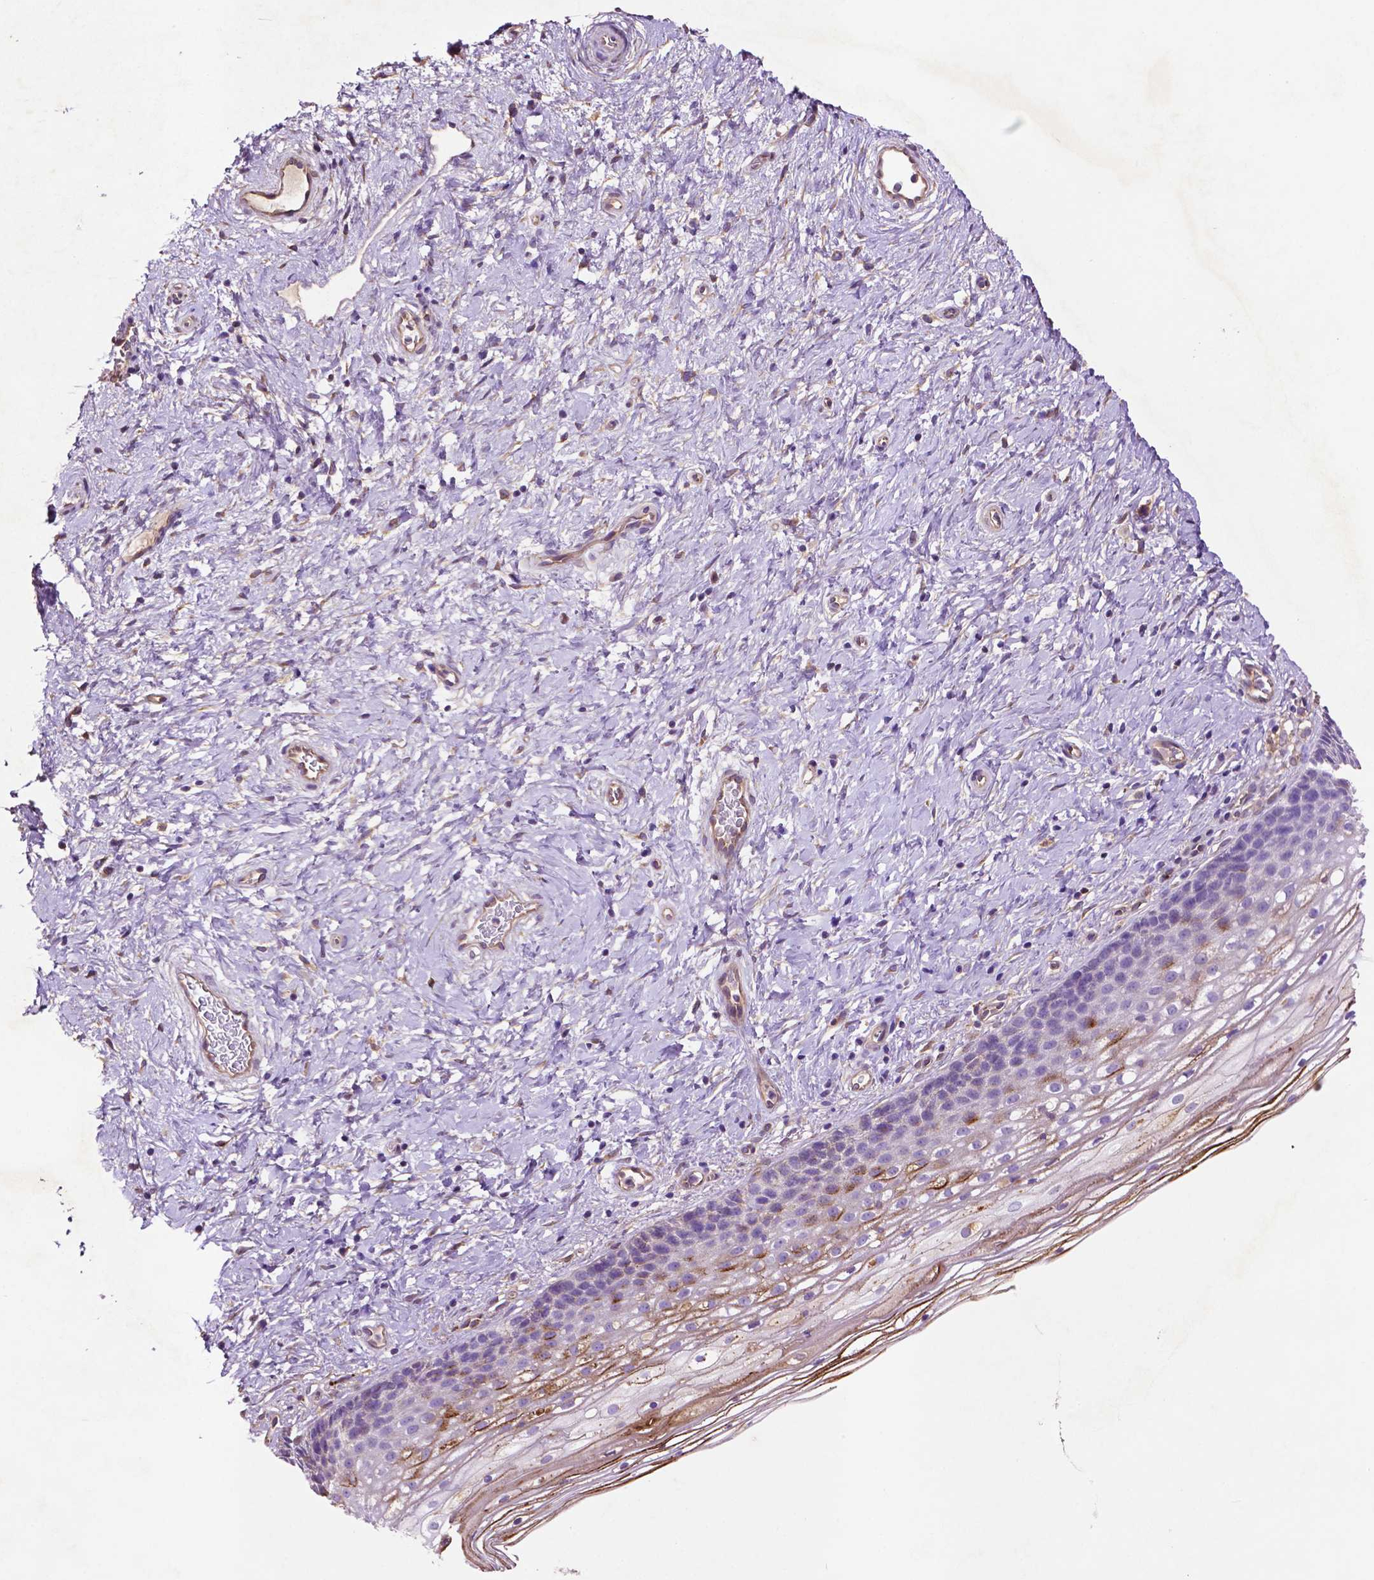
{"staining": {"intensity": "negative", "quantity": "none", "location": "none"}, "tissue": "cervix", "cell_type": "Glandular cells", "image_type": "normal", "snomed": [{"axis": "morphology", "description": "Normal tissue, NOS"}, {"axis": "topography", "description": "Cervix"}], "caption": "Glandular cells are negative for brown protein staining in normal cervix. (Brightfield microscopy of DAB immunohistochemistry (IHC) at high magnification).", "gene": "GDPD5", "patient": {"sex": "female", "age": 34}}